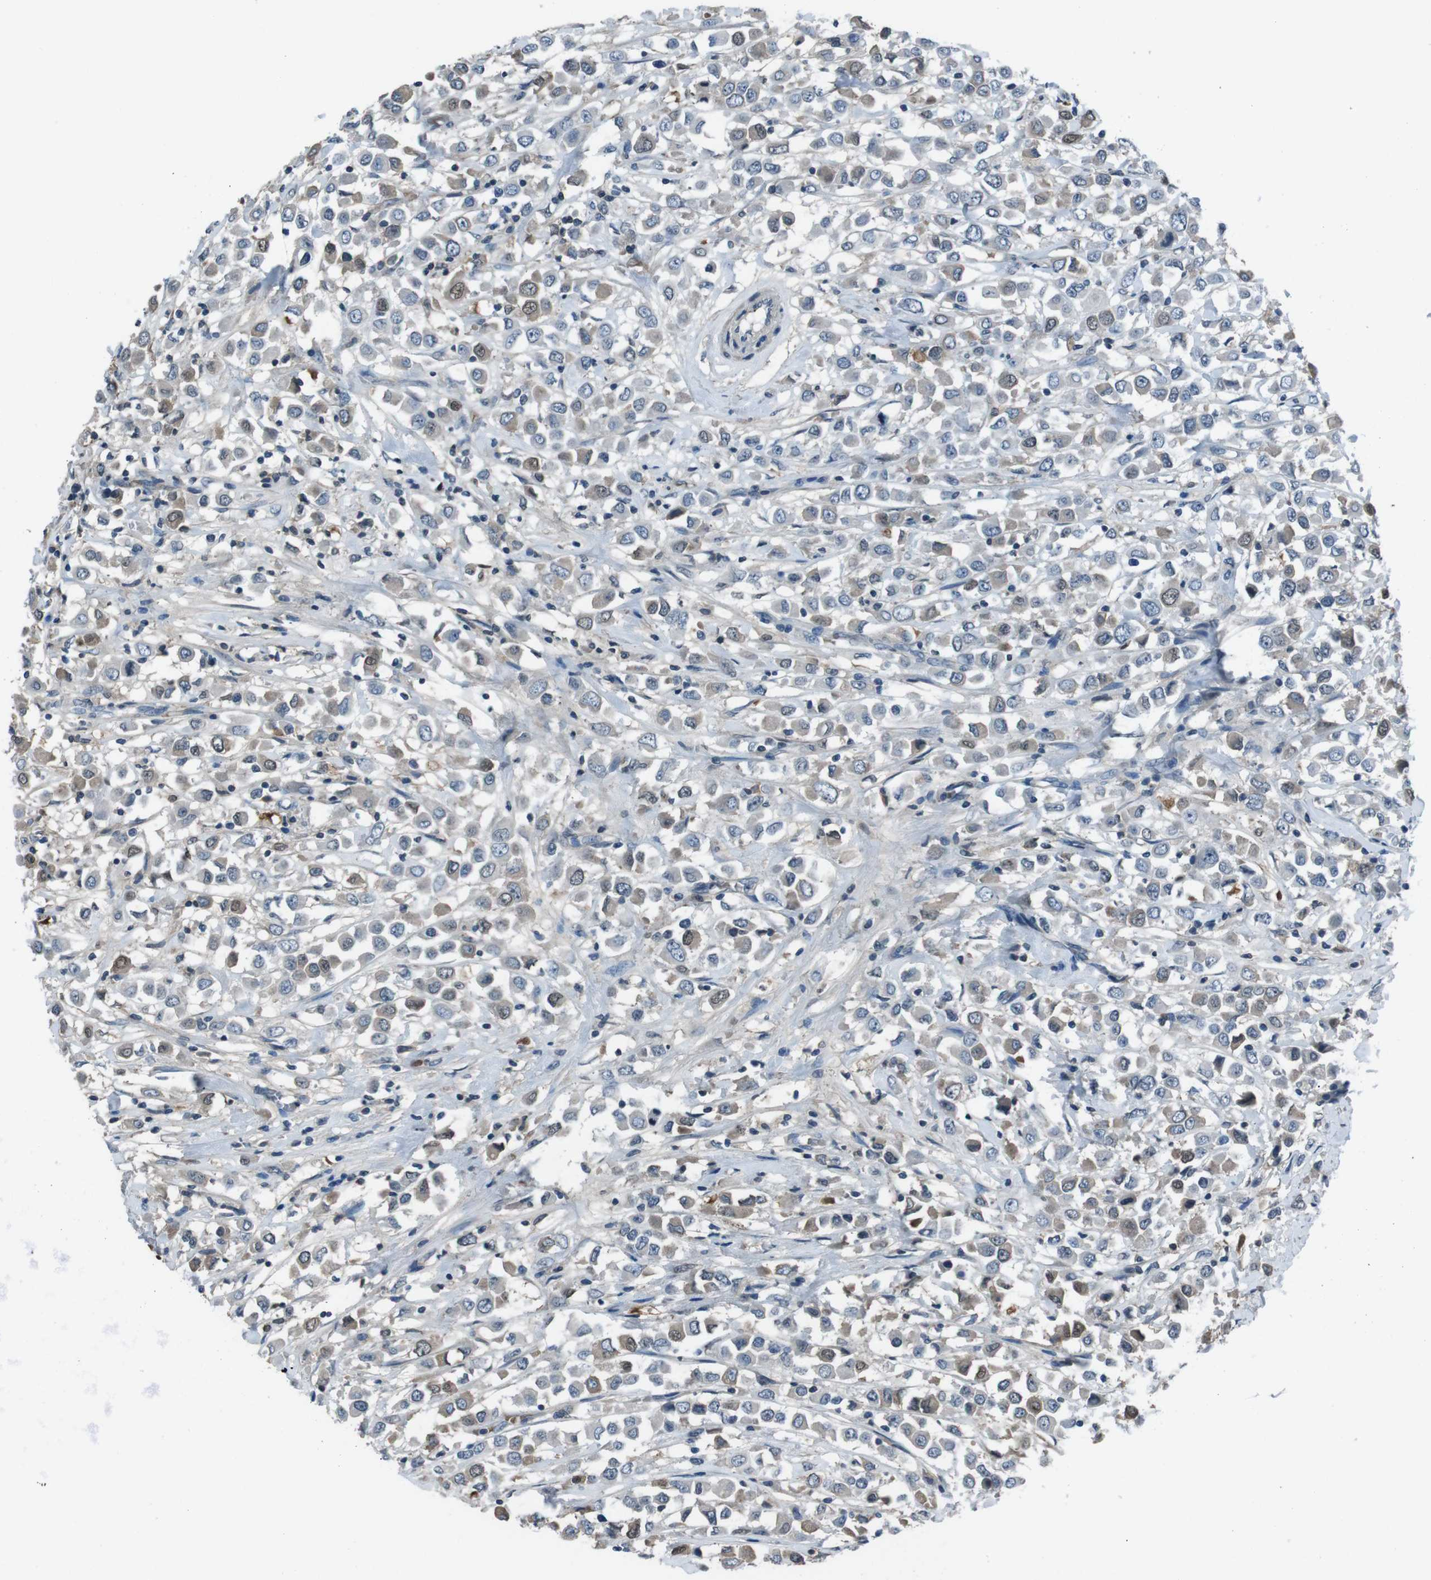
{"staining": {"intensity": "weak", "quantity": "25%-75%", "location": "cytoplasmic/membranous"}, "tissue": "breast cancer", "cell_type": "Tumor cells", "image_type": "cancer", "snomed": [{"axis": "morphology", "description": "Duct carcinoma"}, {"axis": "topography", "description": "Breast"}], "caption": "An IHC histopathology image of neoplastic tissue is shown. Protein staining in brown shows weak cytoplasmic/membranous positivity in intraductal carcinoma (breast) within tumor cells. (DAB = brown stain, brightfield microscopy at high magnification).", "gene": "UGT1A6", "patient": {"sex": "female", "age": 61}}